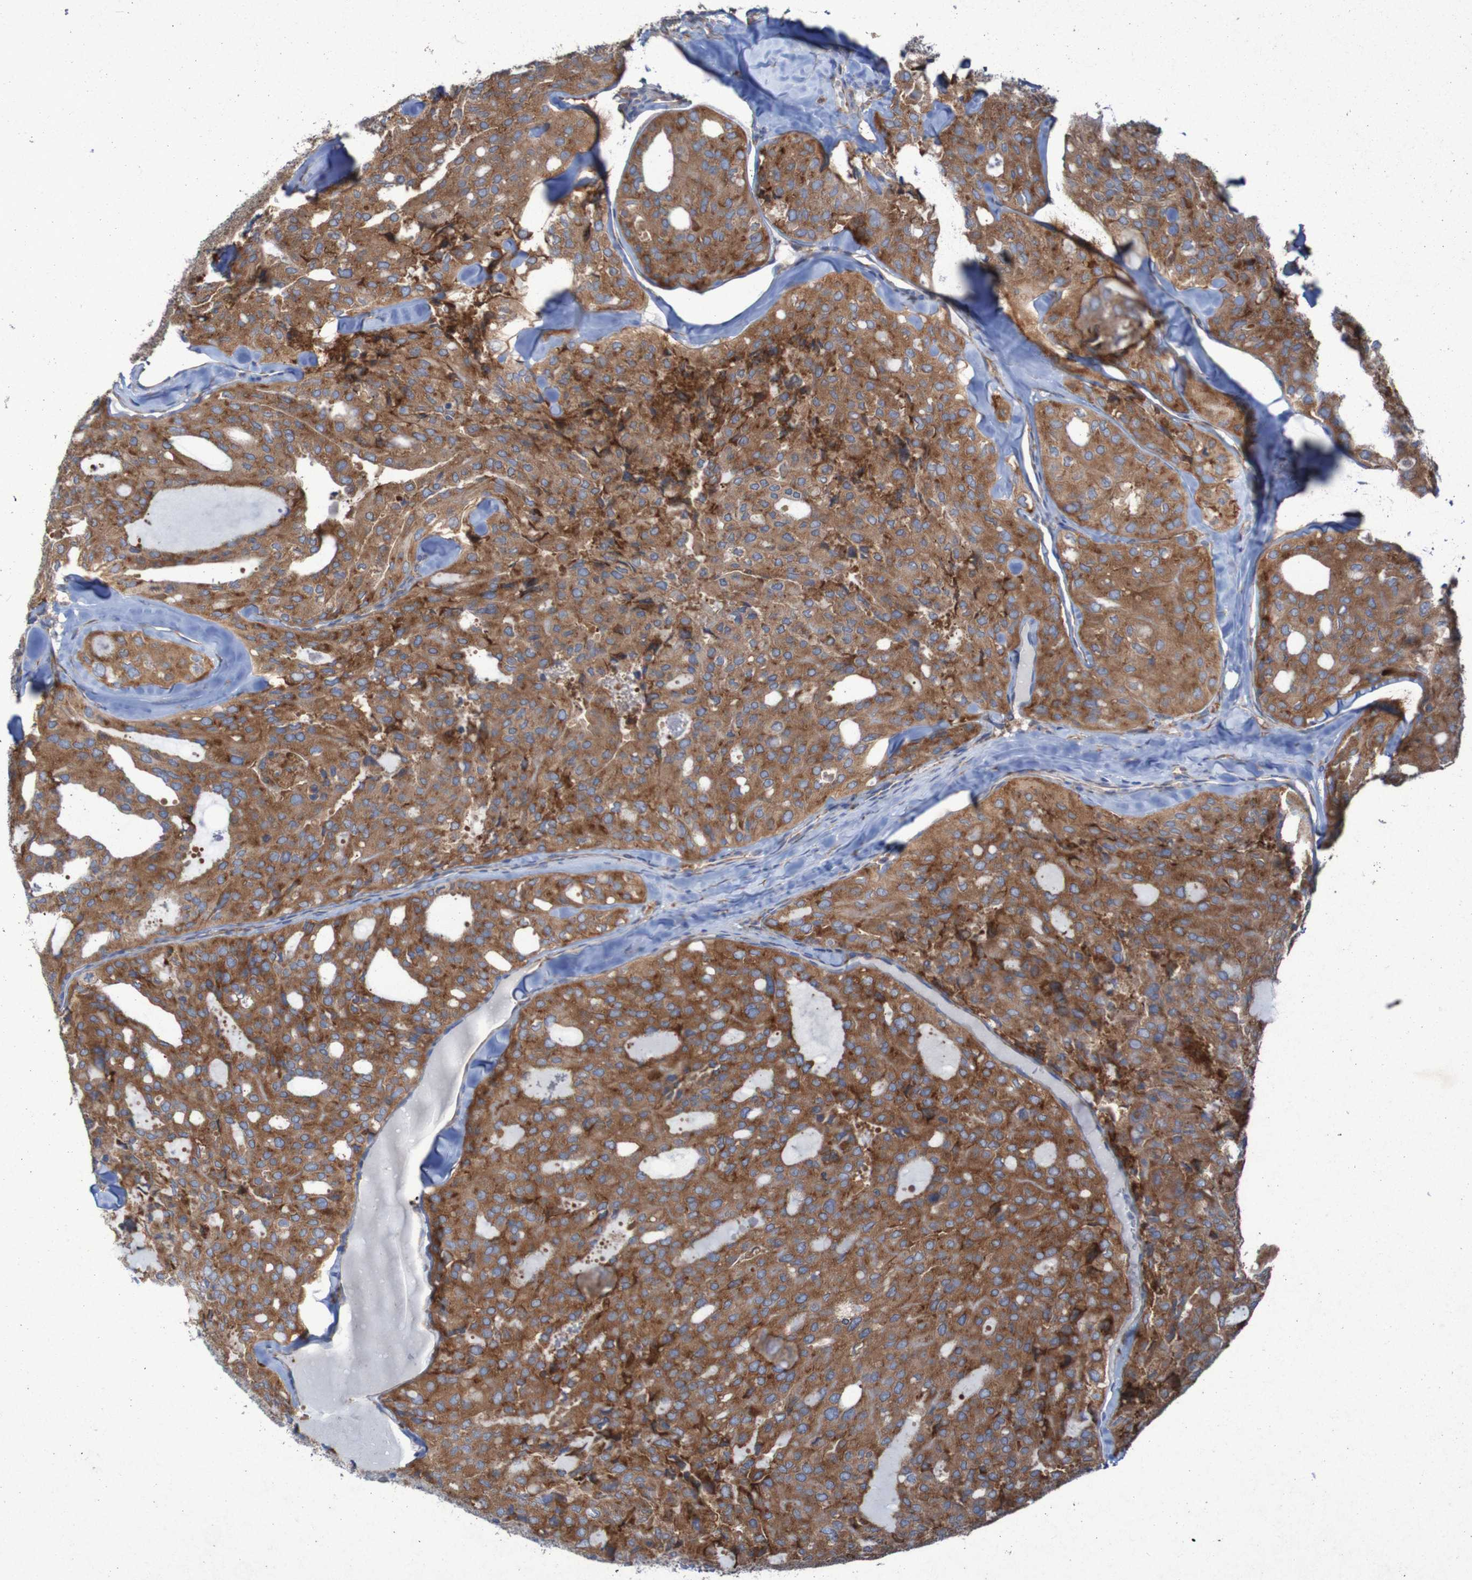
{"staining": {"intensity": "strong", "quantity": ">75%", "location": "cytoplasmic/membranous"}, "tissue": "thyroid cancer", "cell_type": "Tumor cells", "image_type": "cancer", "snomed": [{"axis": "morphology", "description": "Follicular adenoma carcinoma, NOS"}, {"axis": "topography", "description": "Thyroid gland"}], "caption": "Tumor cells show high levels of strong cytoplasmic/membranous expression in approximately >75% of cells in human thyroid cancer. Nuclei are stained in blue.", "gene": "RPL10", "patient": {"sex": "male", "age": 75}}